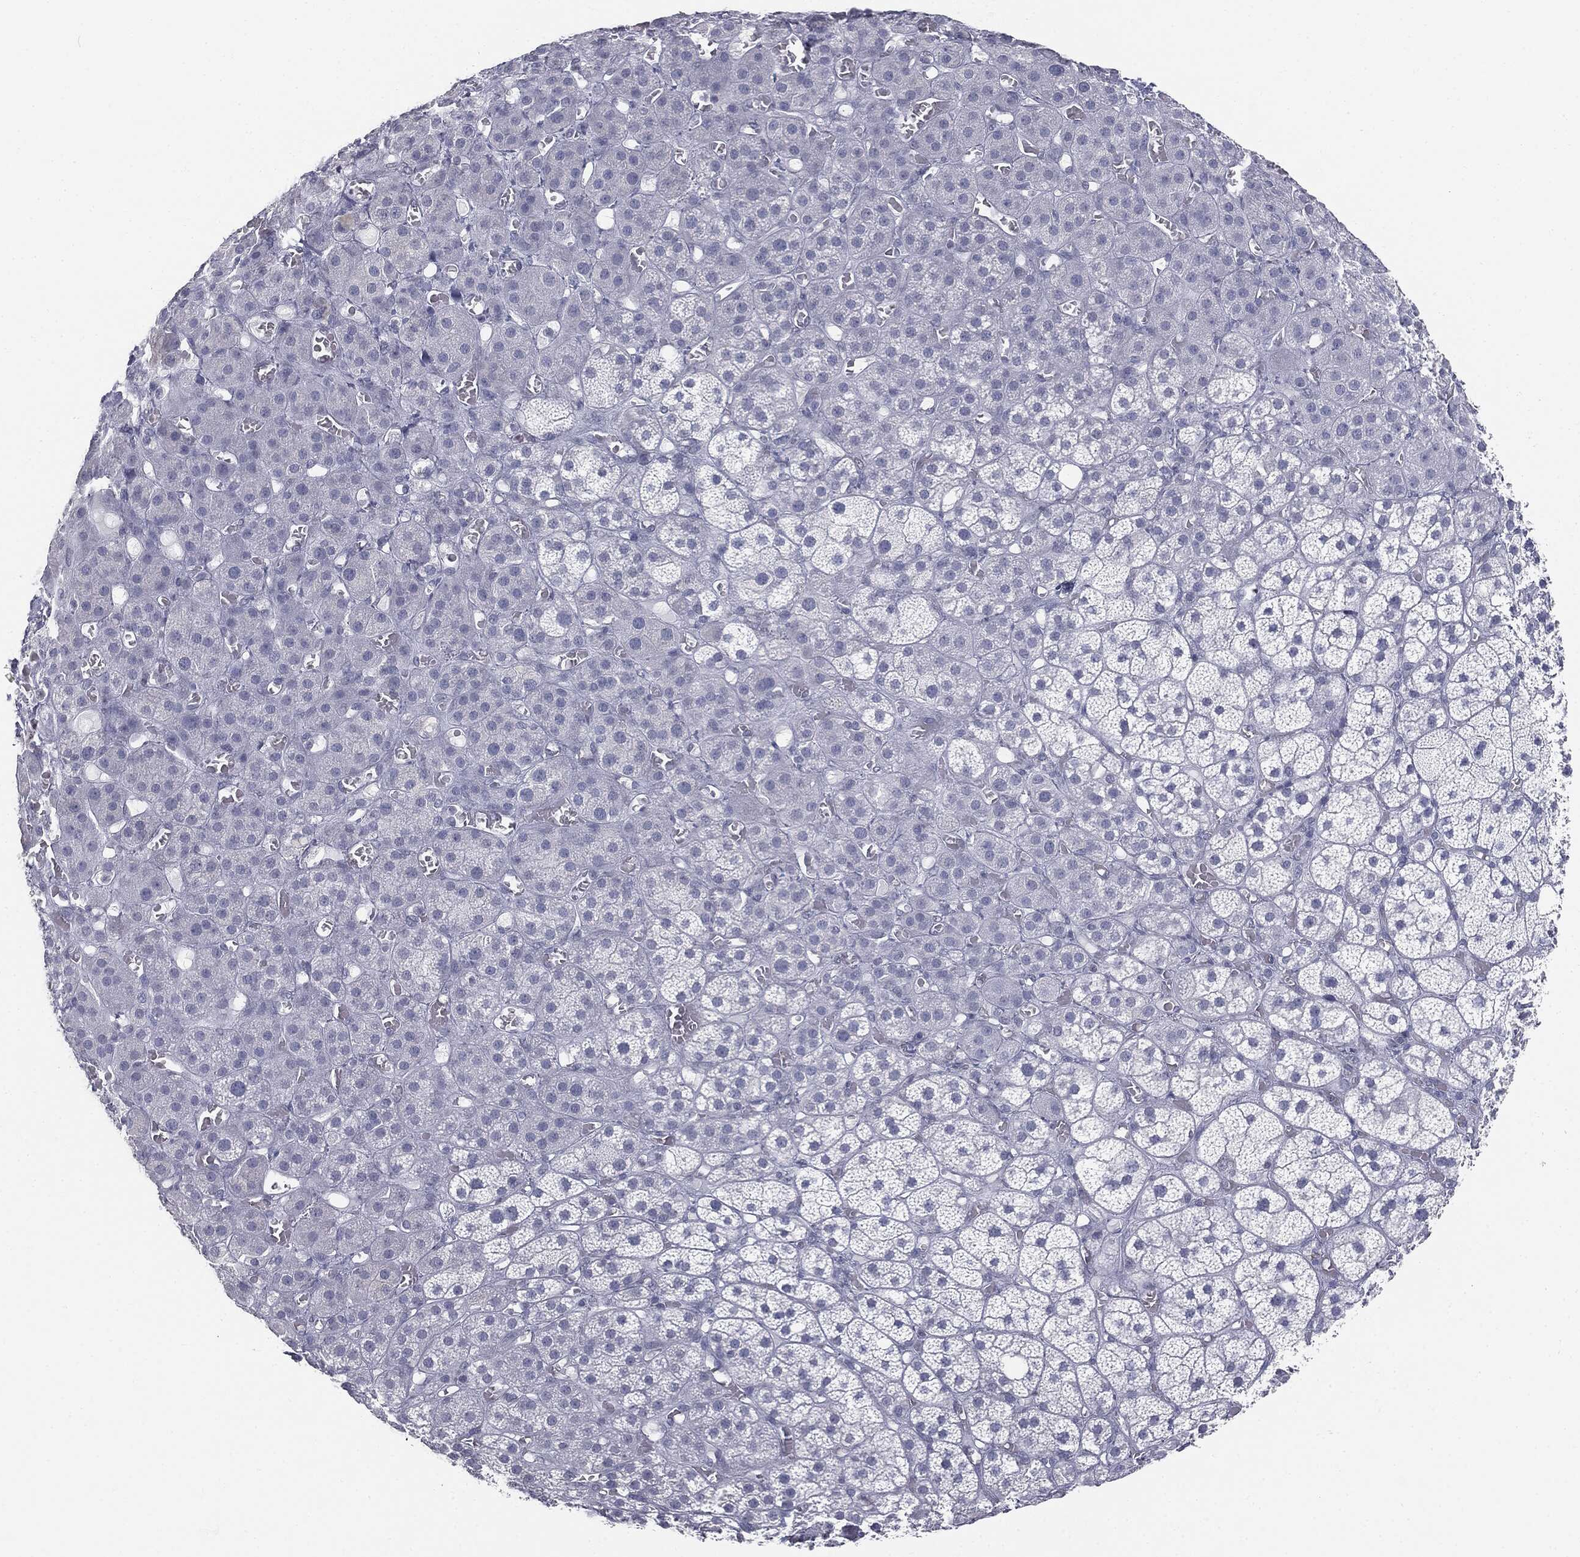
{"staining": {"intensity": "negative", "quantity": "none", "location": "none"}, "tissue": "adrenal gland", "cell_type": "Glandular cells", "image_type": "normal", "snomed": [{"axis": "morphology", "description": "Normal tissue, NOS"}, {"axis": "topography", "description": "Adrenal gland"}], "caption": "Glandular cells are negative for protein expression in normal human adrenal gland. (IHC, brightfield microscopy, high magnification).", "gene": "ALDOB", "patient": {"sex": "male", "age": 70}}